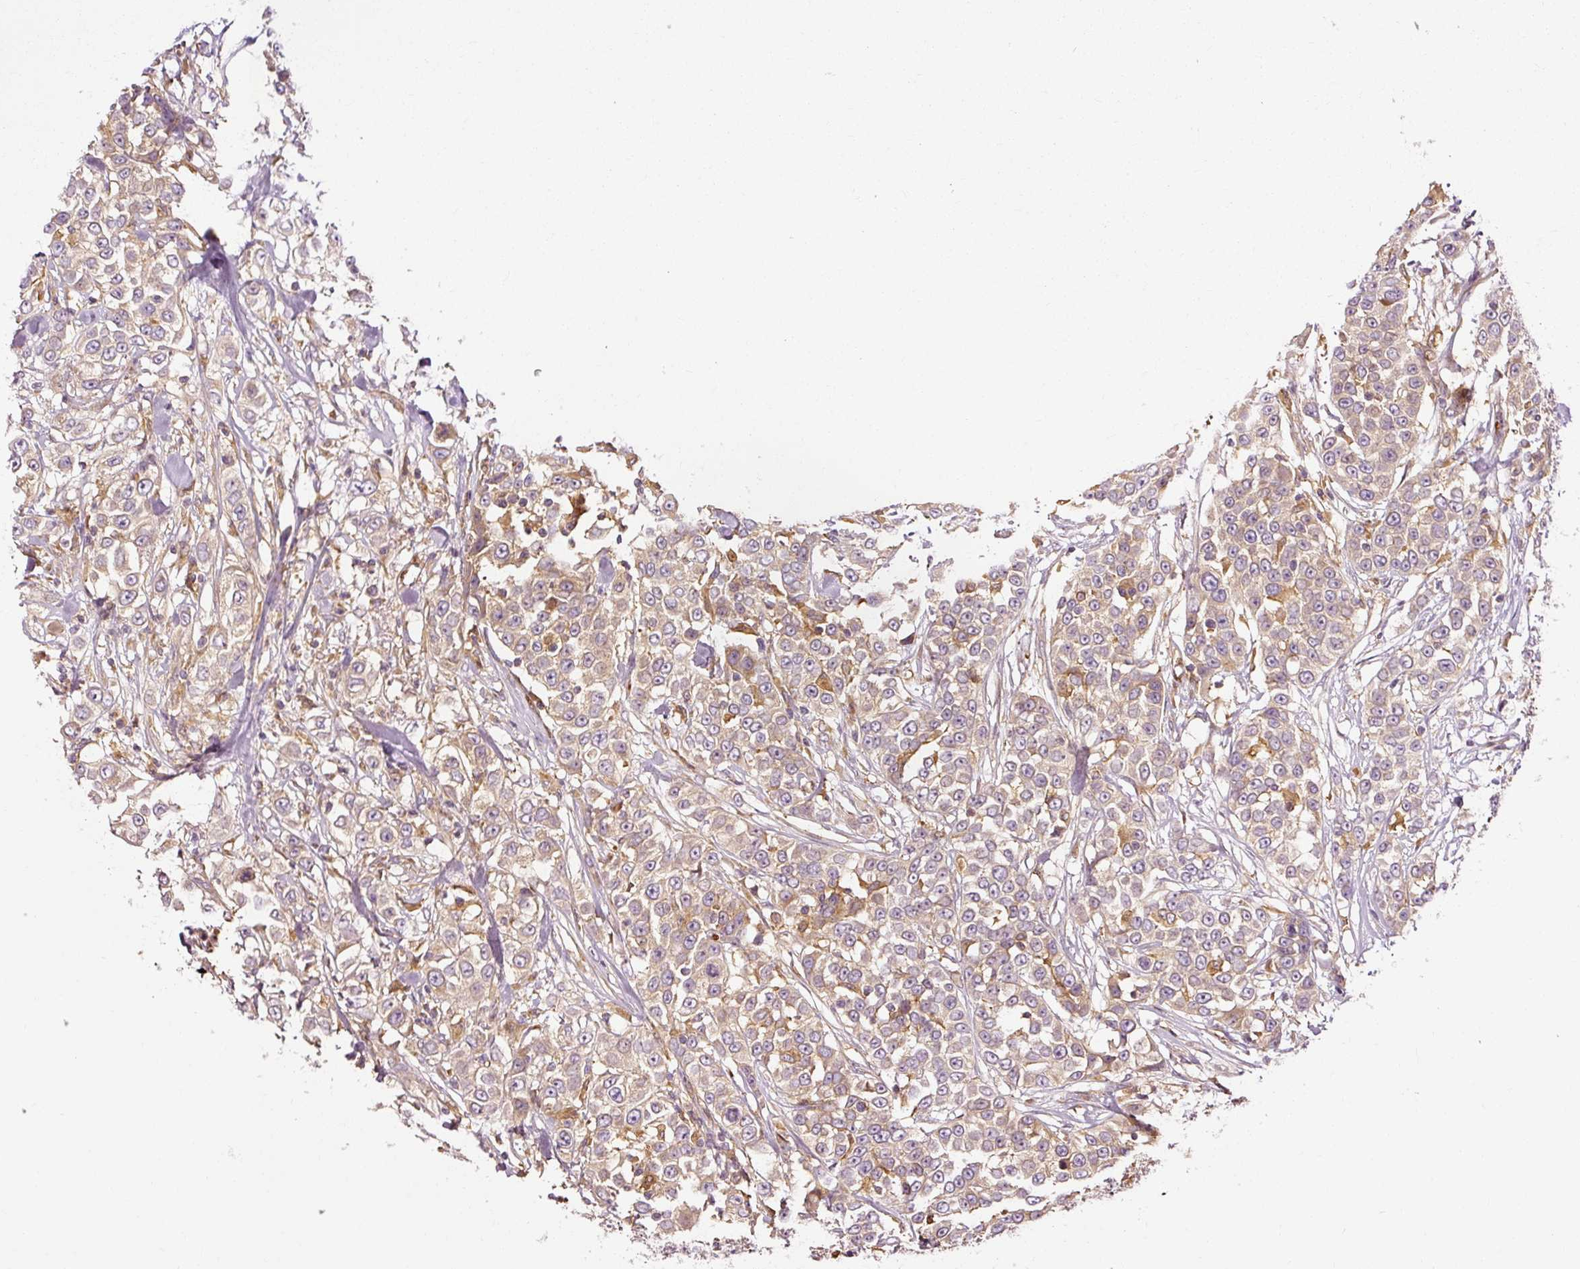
{"staining": {"intensity": "weak", "quantity": ">75%", "location": "cytoplasmic/membranous"}, "tissue": "urothelial cancer", "cell_type": "Tumor cells", "image_type": "cancer", "snomed": [{"axis": "morphology", "description": "Urothelial carcinoma, High grade"}, {"axis": "topography", "description": "Urinary bladder"}], "caption": "This is an image of immunohistochemistry staining of urothelial cancer, which shows weak staining in the cytoplasmic/membranous of tumor cells.", "gene": "NAPA", "patient": {"sex": "female", "age": 80}}